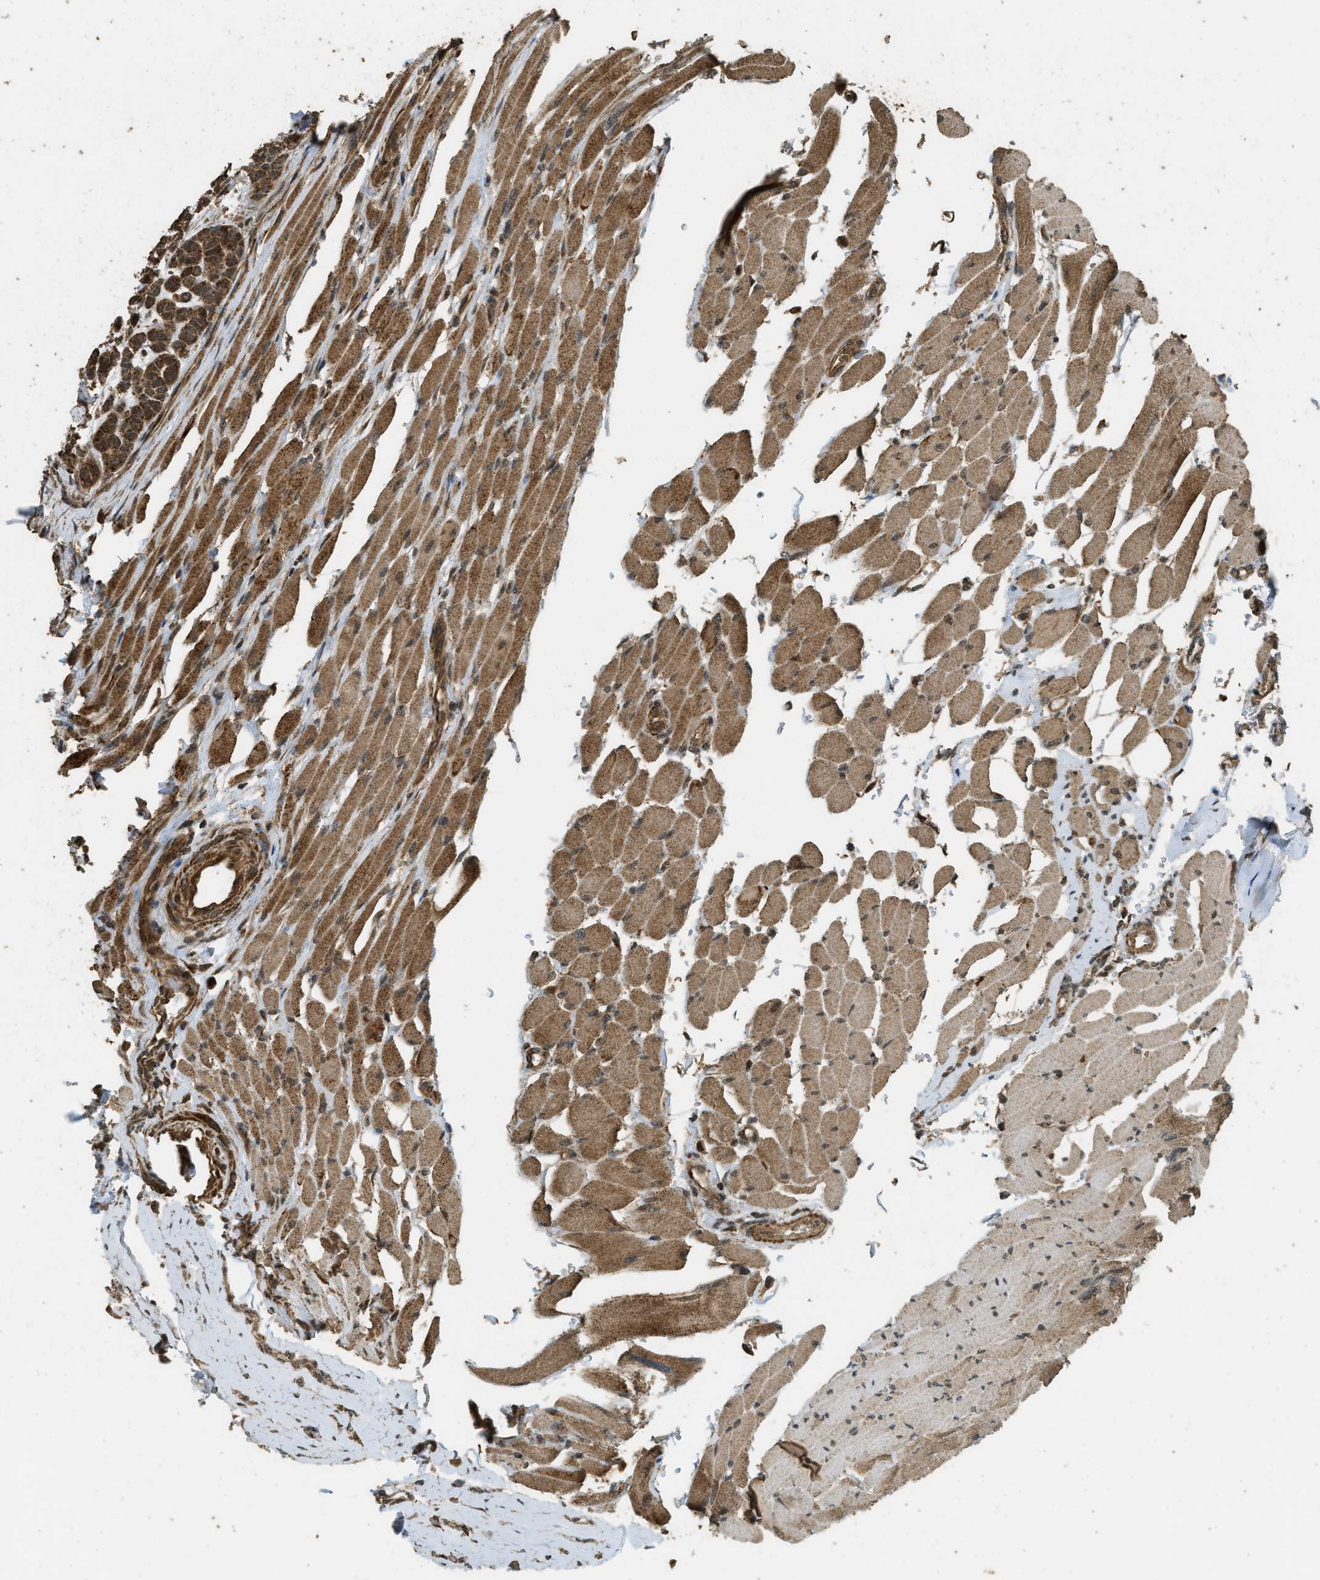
{"staining": {"intensity": "strong", "quantity": ">75%", "location": "cytoplasmic/membranous"}, "tissue": "head and neck cancer", "cell_type": "Tumor cells", "image_type": "cancer", "snomed": [{"axis": "morphology", "description": "Adenocarcinoma, NOS"}, {"axis": "morphology", "description": "Adenoma, NOS"}, {"axis": "topography", "description": "Head-Neck"}], "caption": "Immunohistochemical staining of human adenoma (head and neck) shows high levels of strong cytoplasmic/membranous staining in about >75% of tumor cells. The staining was performed using DAB (3,3'-diaminobenzidine) to visualize the protein expression in brown, while the nuclei were stained in blue with hematoxylin (Magnification: 20x).", "gene": "CTPS1", "patient": {"sex": "female", "age": 55}}